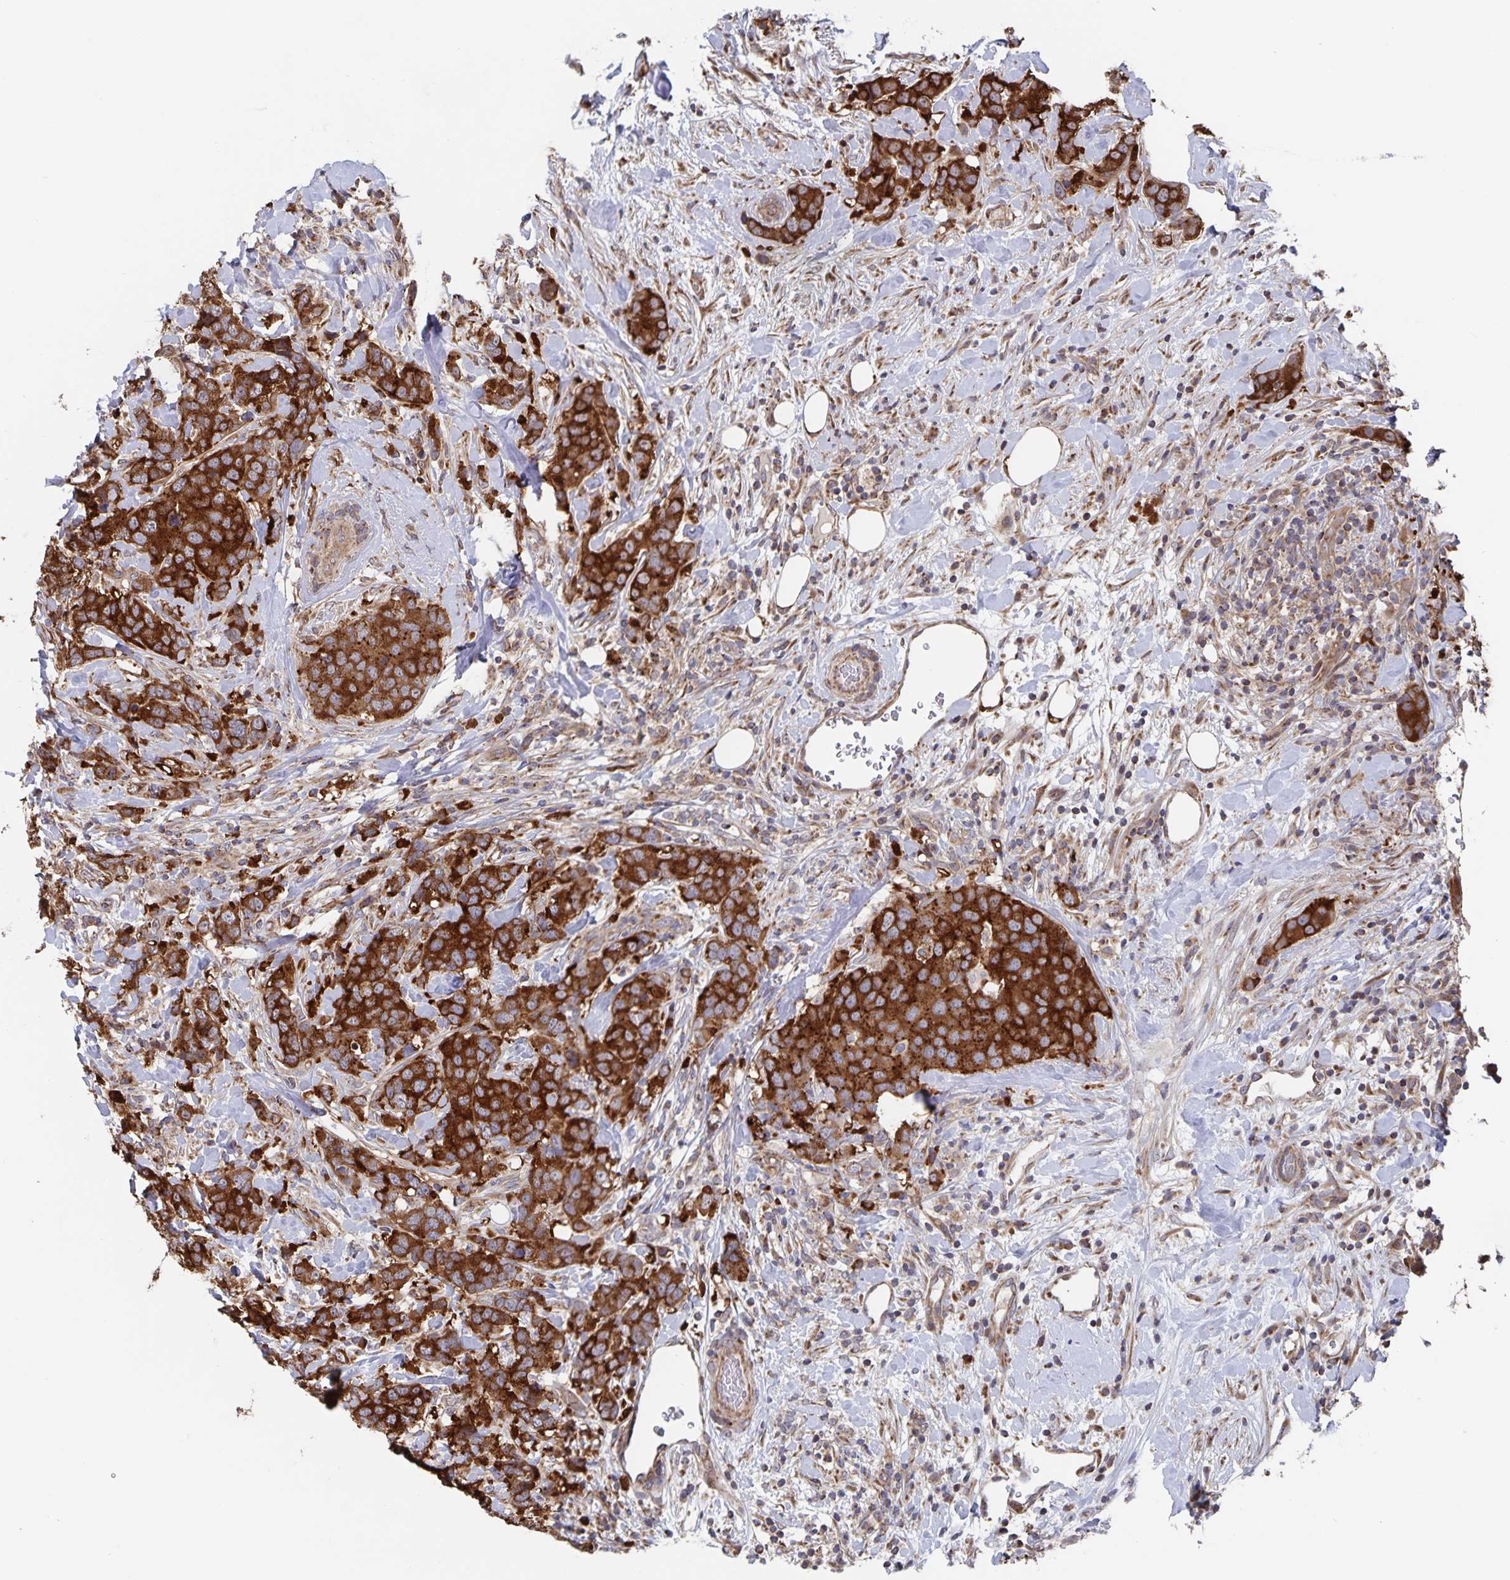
{"staining": {"intensity": "strong", "quantity": ">75%", "location": "cytoplasmic/membranous"}, "tissue": "breast cancer", "cell_type": "Tumor cells", "image_type": "cancer", "snomed": [{"axis": "morphology", "description": "Lobular carcinoma"}, {"axis": "topography", "description": "Breast"}], "caption": "IHC photomicrograph of human breast cancer (lobular carcinoma) stained for a protein (brown), which shows high levels of strong cytoplasmic/membranous positivity in about >75% of tumor cells.", "gene": "ACACA", "patient": {"sex": "female", "age": 59}}